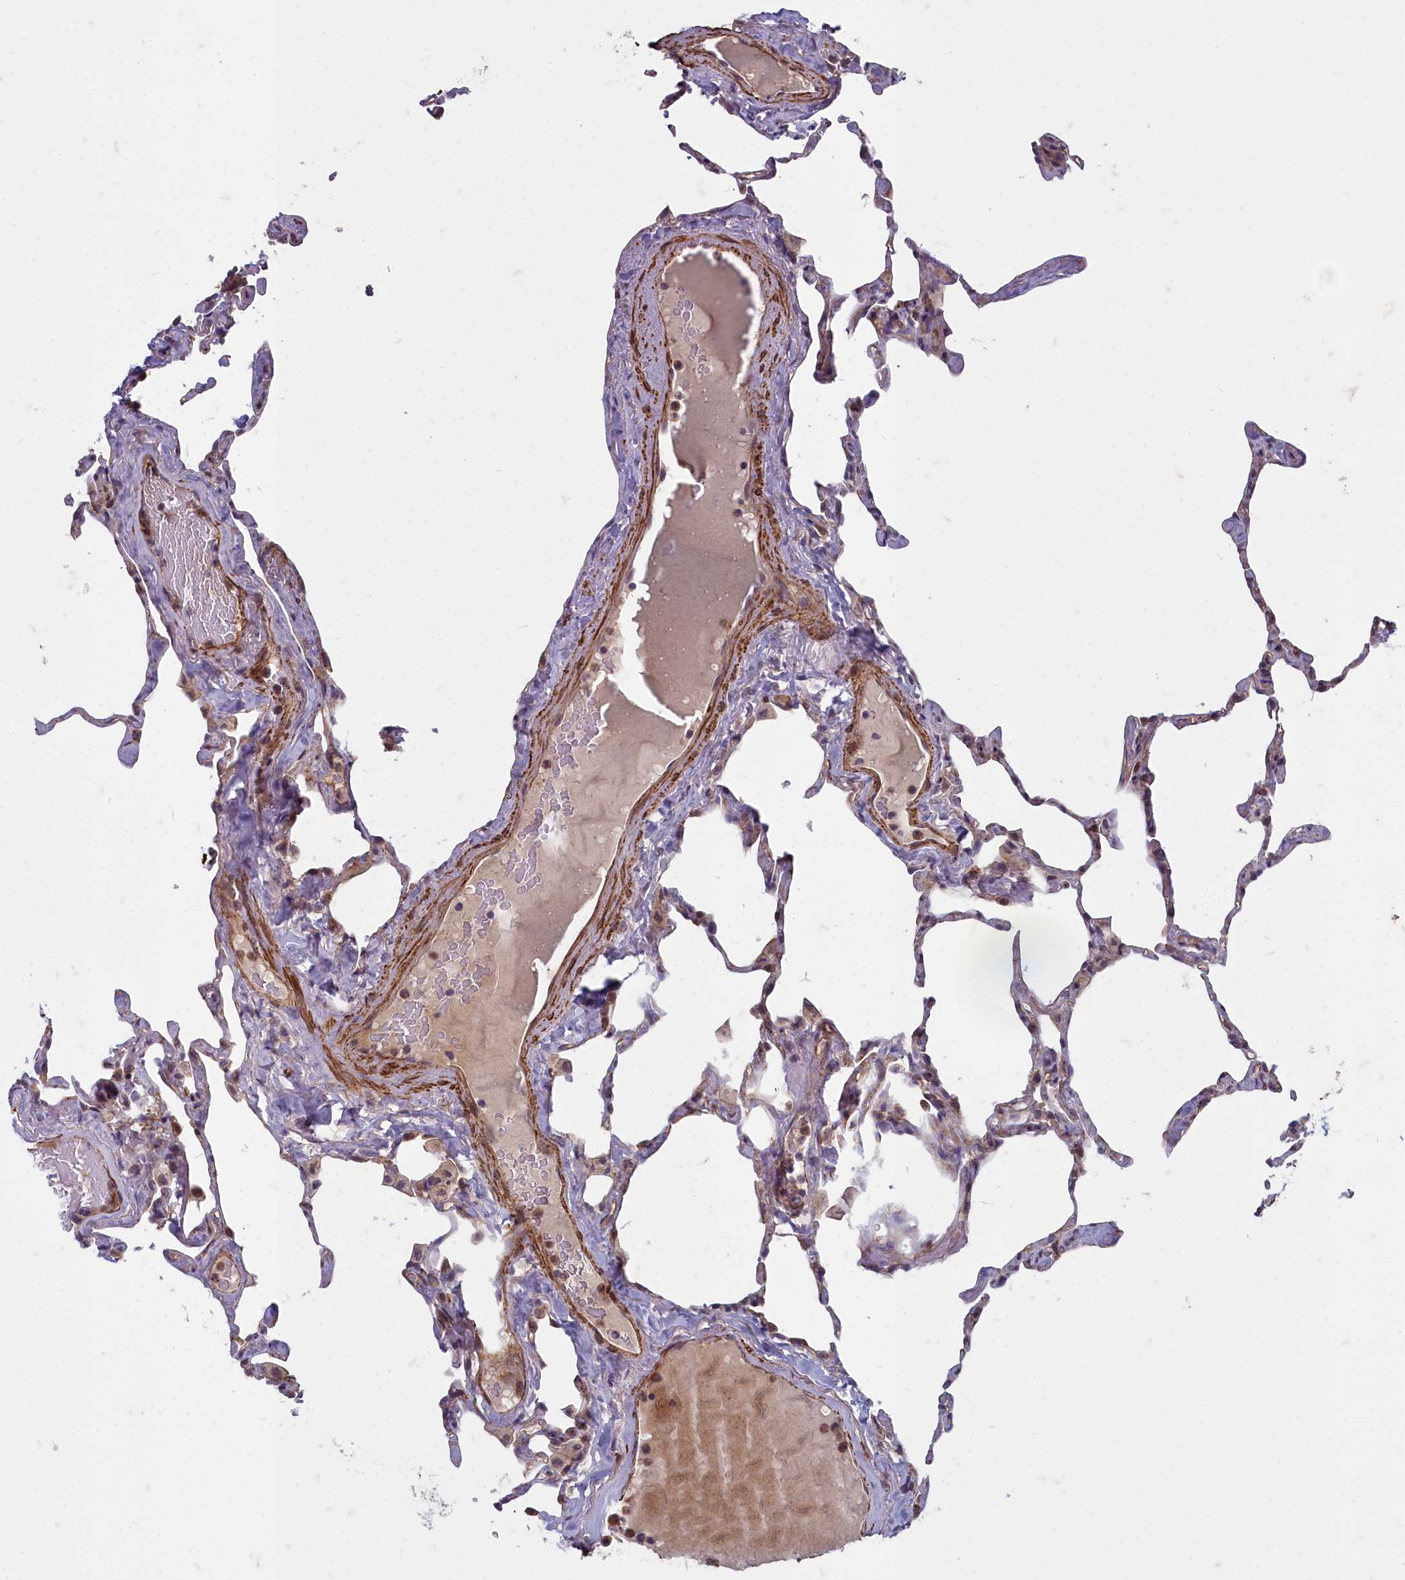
{"staining": {"intensity": "weak", "quantity": "25%-75%", "location": "cytoplasmic/membranous"}, "tissue": "lung", "cell_type": "Alveolar cells", "image_type": "normal", "snomed": [{"axis": "morphology", "description": "Normal tissue, NOS"}, {"axis": "topography", "description": "Lung"}], "caption": "Lung stained with a brown dye reveals weak cytoplasmic/membranous positive positivity in about 25%-75% of alveolar cells.", "gene": "ZNF626", "patient": {"sex": "male", "age": 65}}